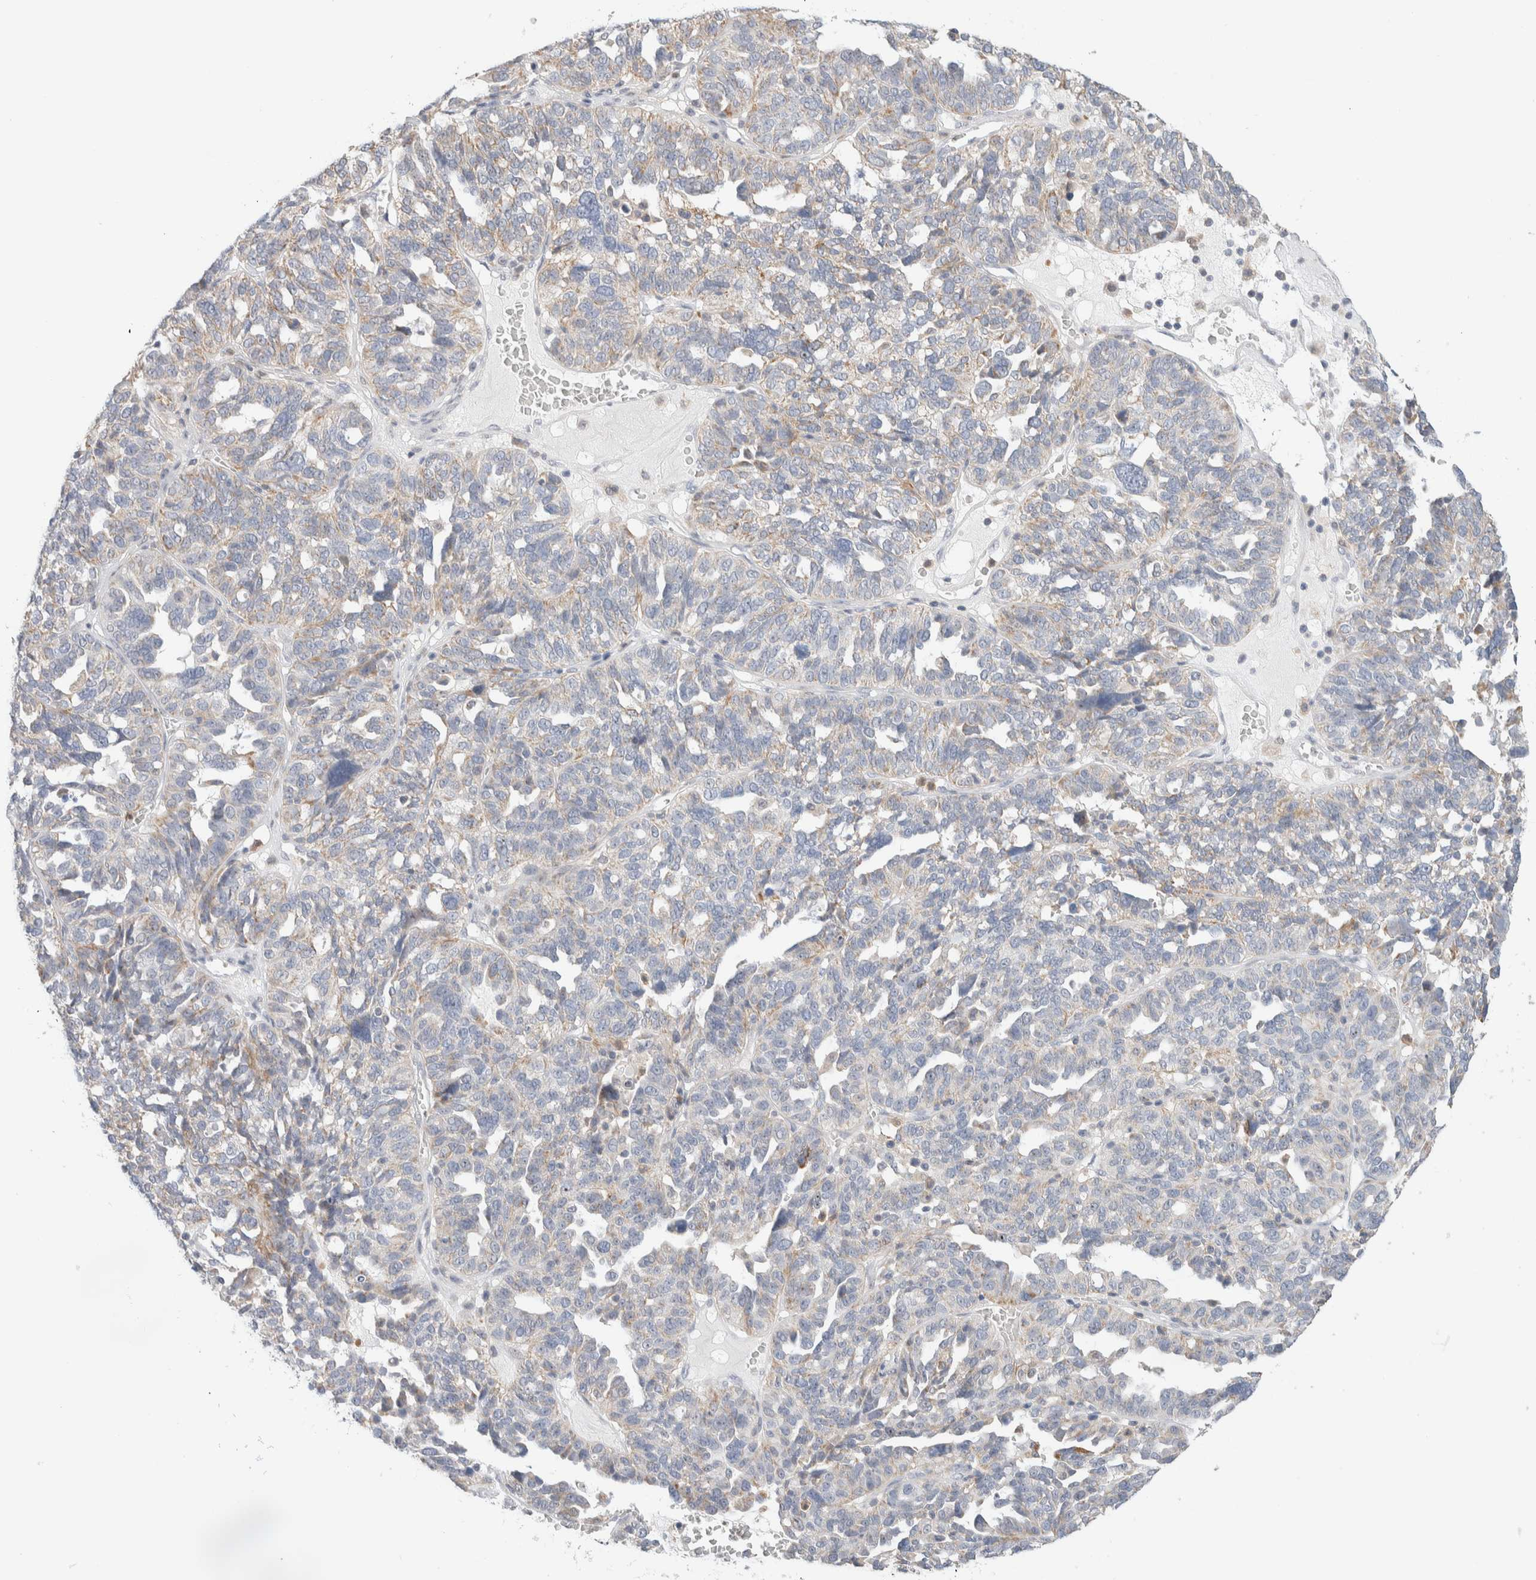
{"staining": {"intensity": "weak", "quantity": "<25%", "location": "cytoplasmic/membranous"}, "tissue": "ovarian cancer", "cell_type": "Tumor cells", "image_type": "cancer", "snomed": [{"axis": "morphology", "description": "Cystadenocarcinoma, serous, NOS"}, {"axis": "topography", "description": "Ovary"}], "caption": "There is no significant expression in tumor cells of serous cystadenocarcinoma (ovarian).", "gene": "HDHD3", "patient": {"sex": "female", "age": 59}}